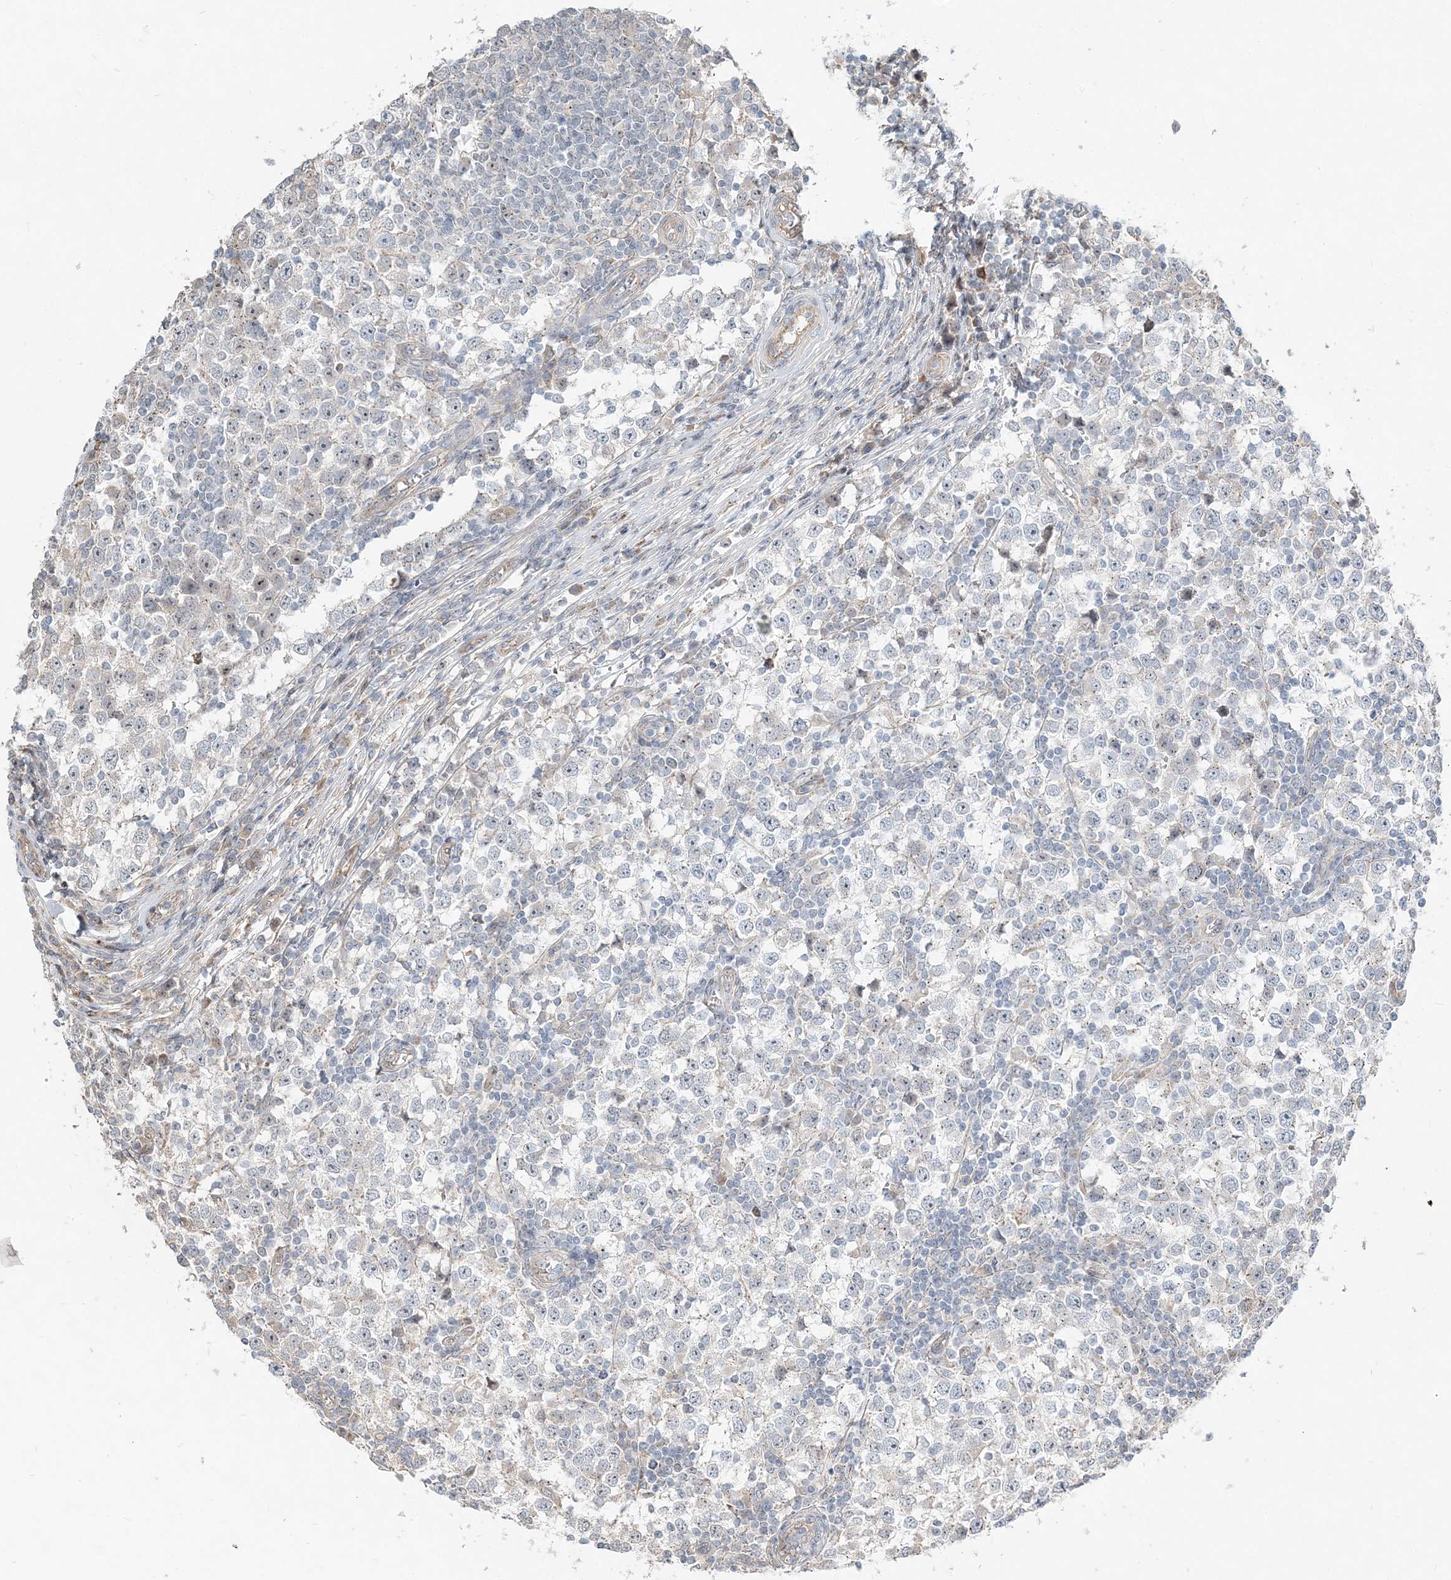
{"staining": {"intensity": "negative", "quantity": "none", "location": "none"}, "tissue": "testis cancer", "cell_type": "Tumor cells", "image_type": "cancer", "snomed": [{"axis": "morphology", "description": "Seminoma, NOS"}, {"axis": "topography", "description": "Testis"}], "caption": "Testis cancer was stained to show a protein in brown. There is no significant expression in tumor cells. (Immunohistochemistry (ihc), brightfield microscopy, high magnification).", "gene": "CXXC5", "patient": {"sex": "male", "age": 65}}